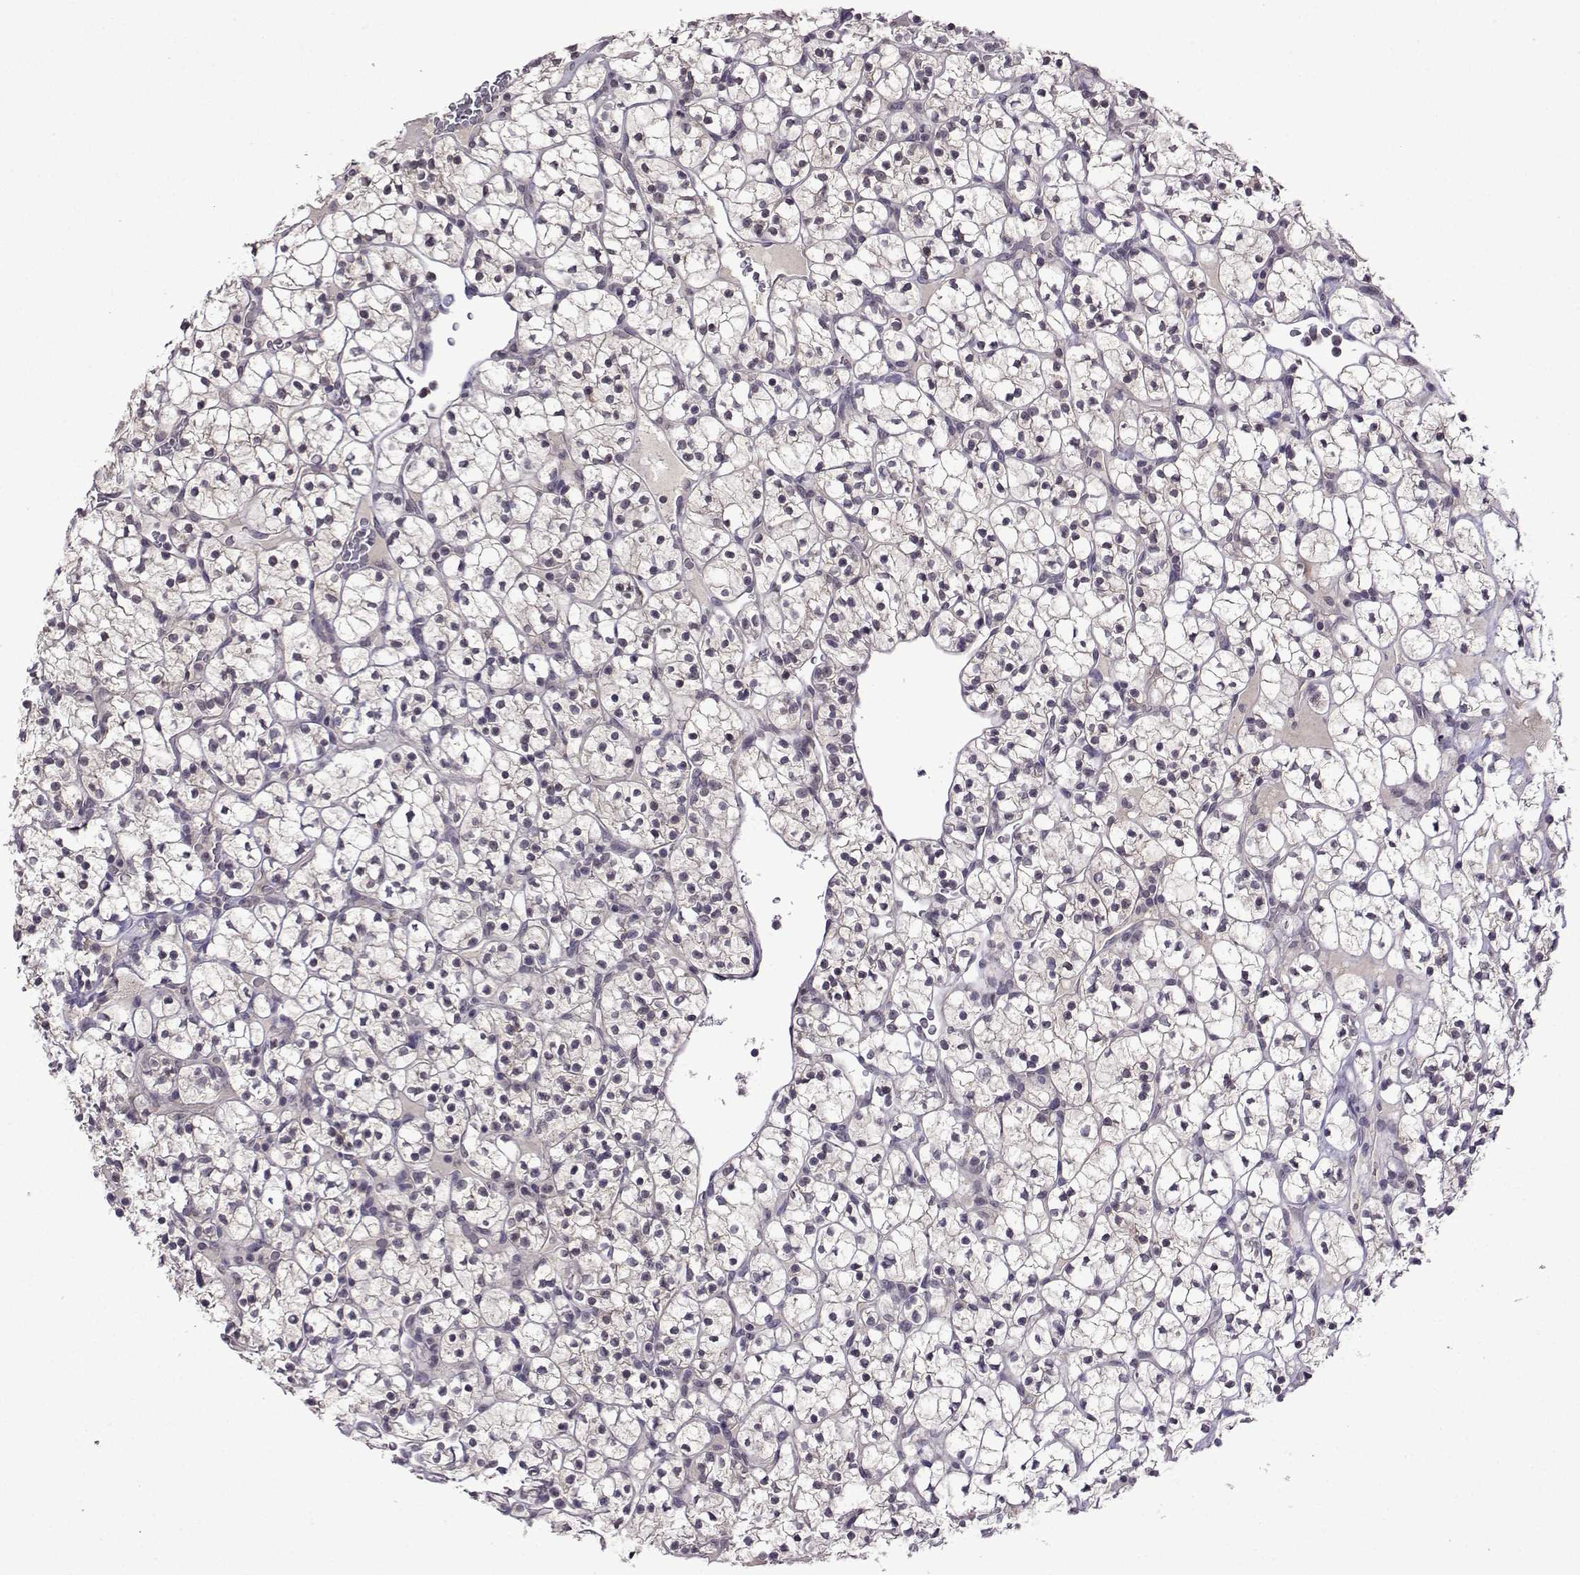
{"staining": {"intensity": "negative", "quantity": "none", "location": "none"}, "tissue": "renal cancer", "cell_type": "Tumor cells", "image_type": "cancer", "snomed": [{"axis": "morphology", "description": "Adenocarcinoma, NOS"}, {"axis": "topography", "description": "Kidney"}], "caption": "IHC histopathology image of neoplastic tissue: human adenocarcinoma (renal) stained with DAB shows no significant protein expression in tumor cells.", "gene": "CCL28", "patient": {"sex": "female", "age": 89}}